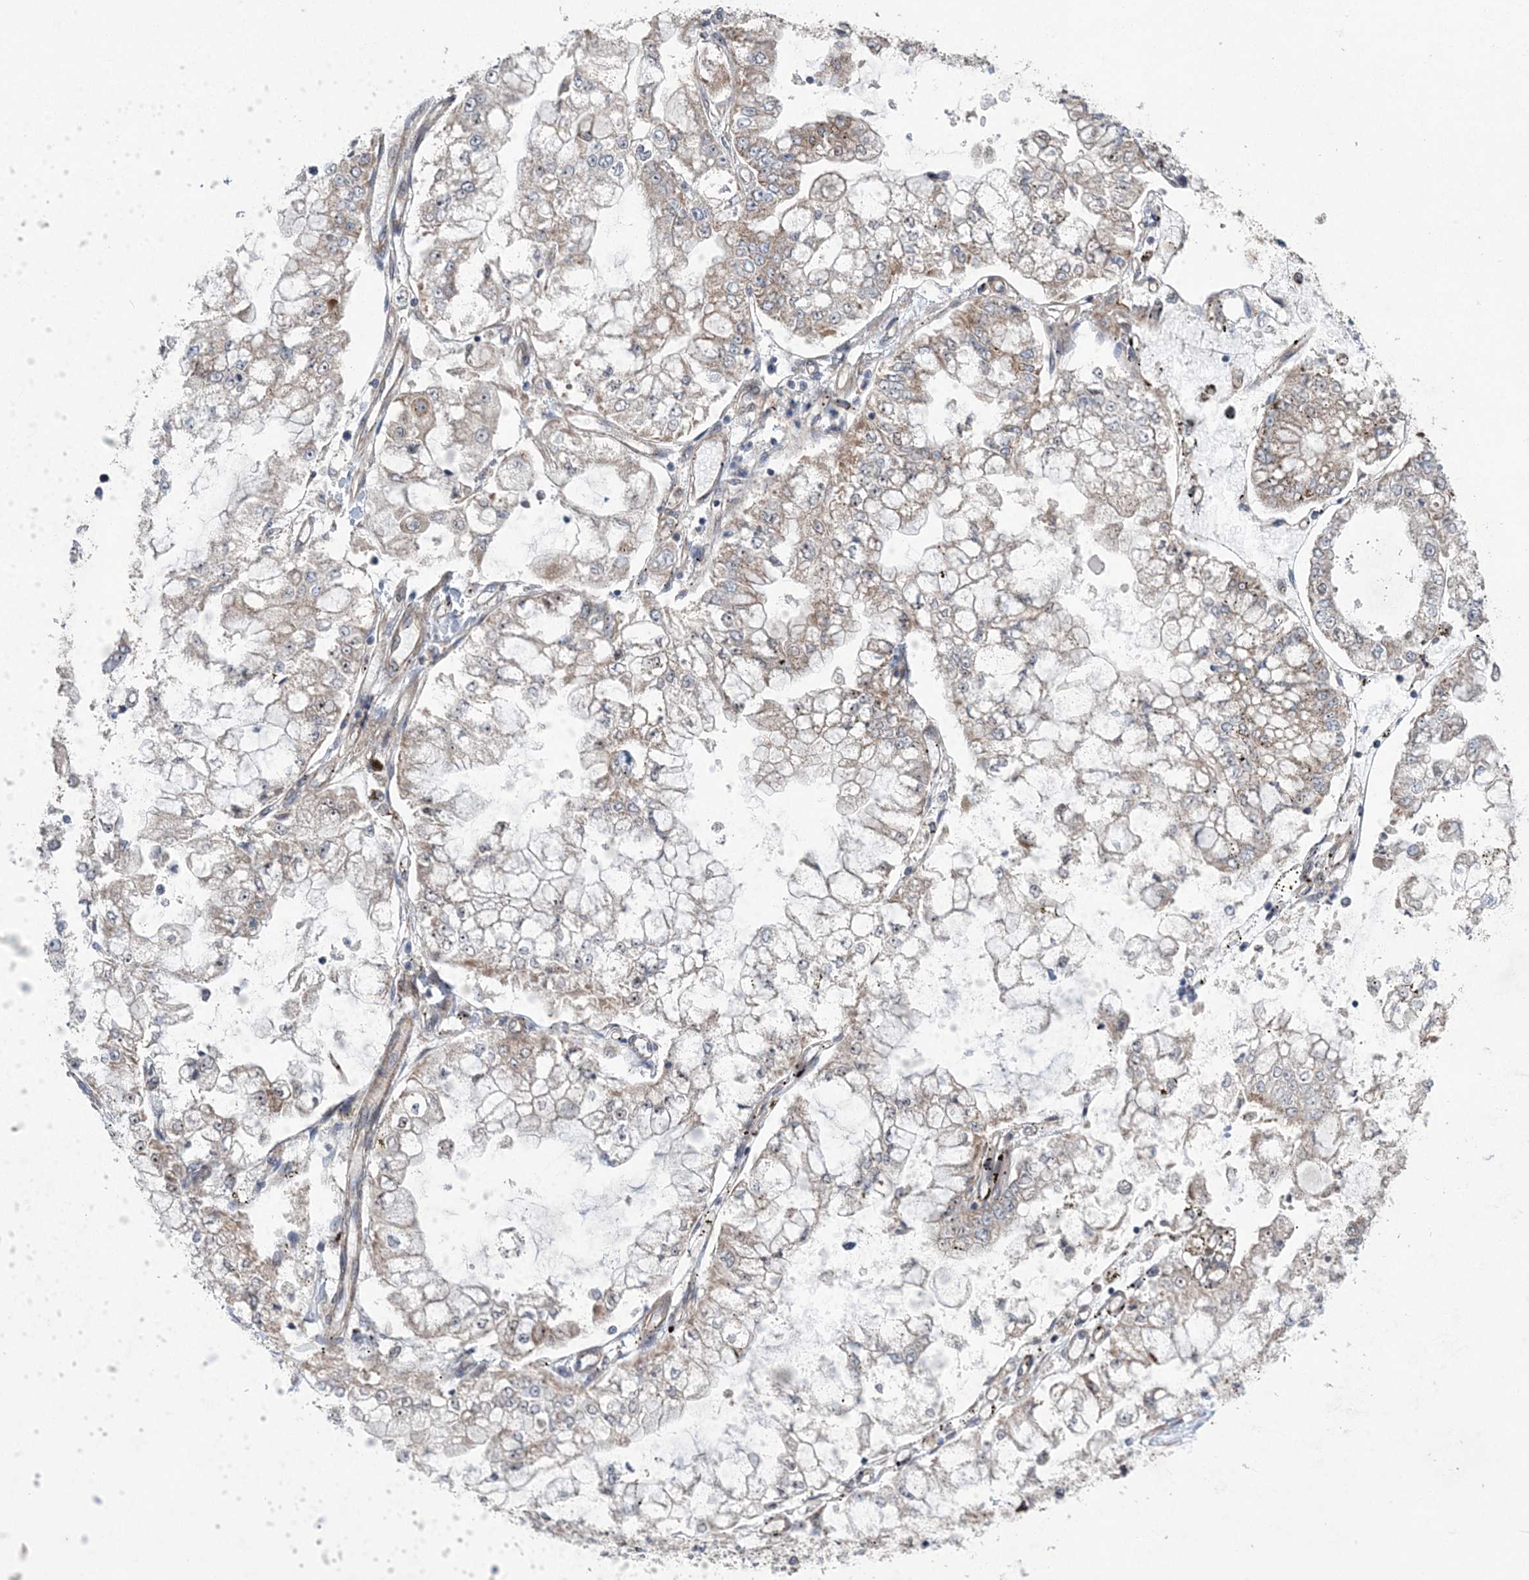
{"staining": {"intensity": "moderate", "quantity": "<25%", "location": "cytoplasmic/membranous"}, "tissue": "stomach cancer", "cell_type": "Tumor cells", "image_type": "cancer", "snomed": [{"axis": "morphology", "description": "Adenocarcinoma, NOS"}, {"axis": "topography", "description": "Stomach"}], "caption": "A low amount of moderate cytoplasmic/membranous positivity is present in approximately <25% of tumor cells in adenocarcinoma (stomach) tissue.", "gene": "MTRF1L", "patient": {"sex": "male", "age": 76}}